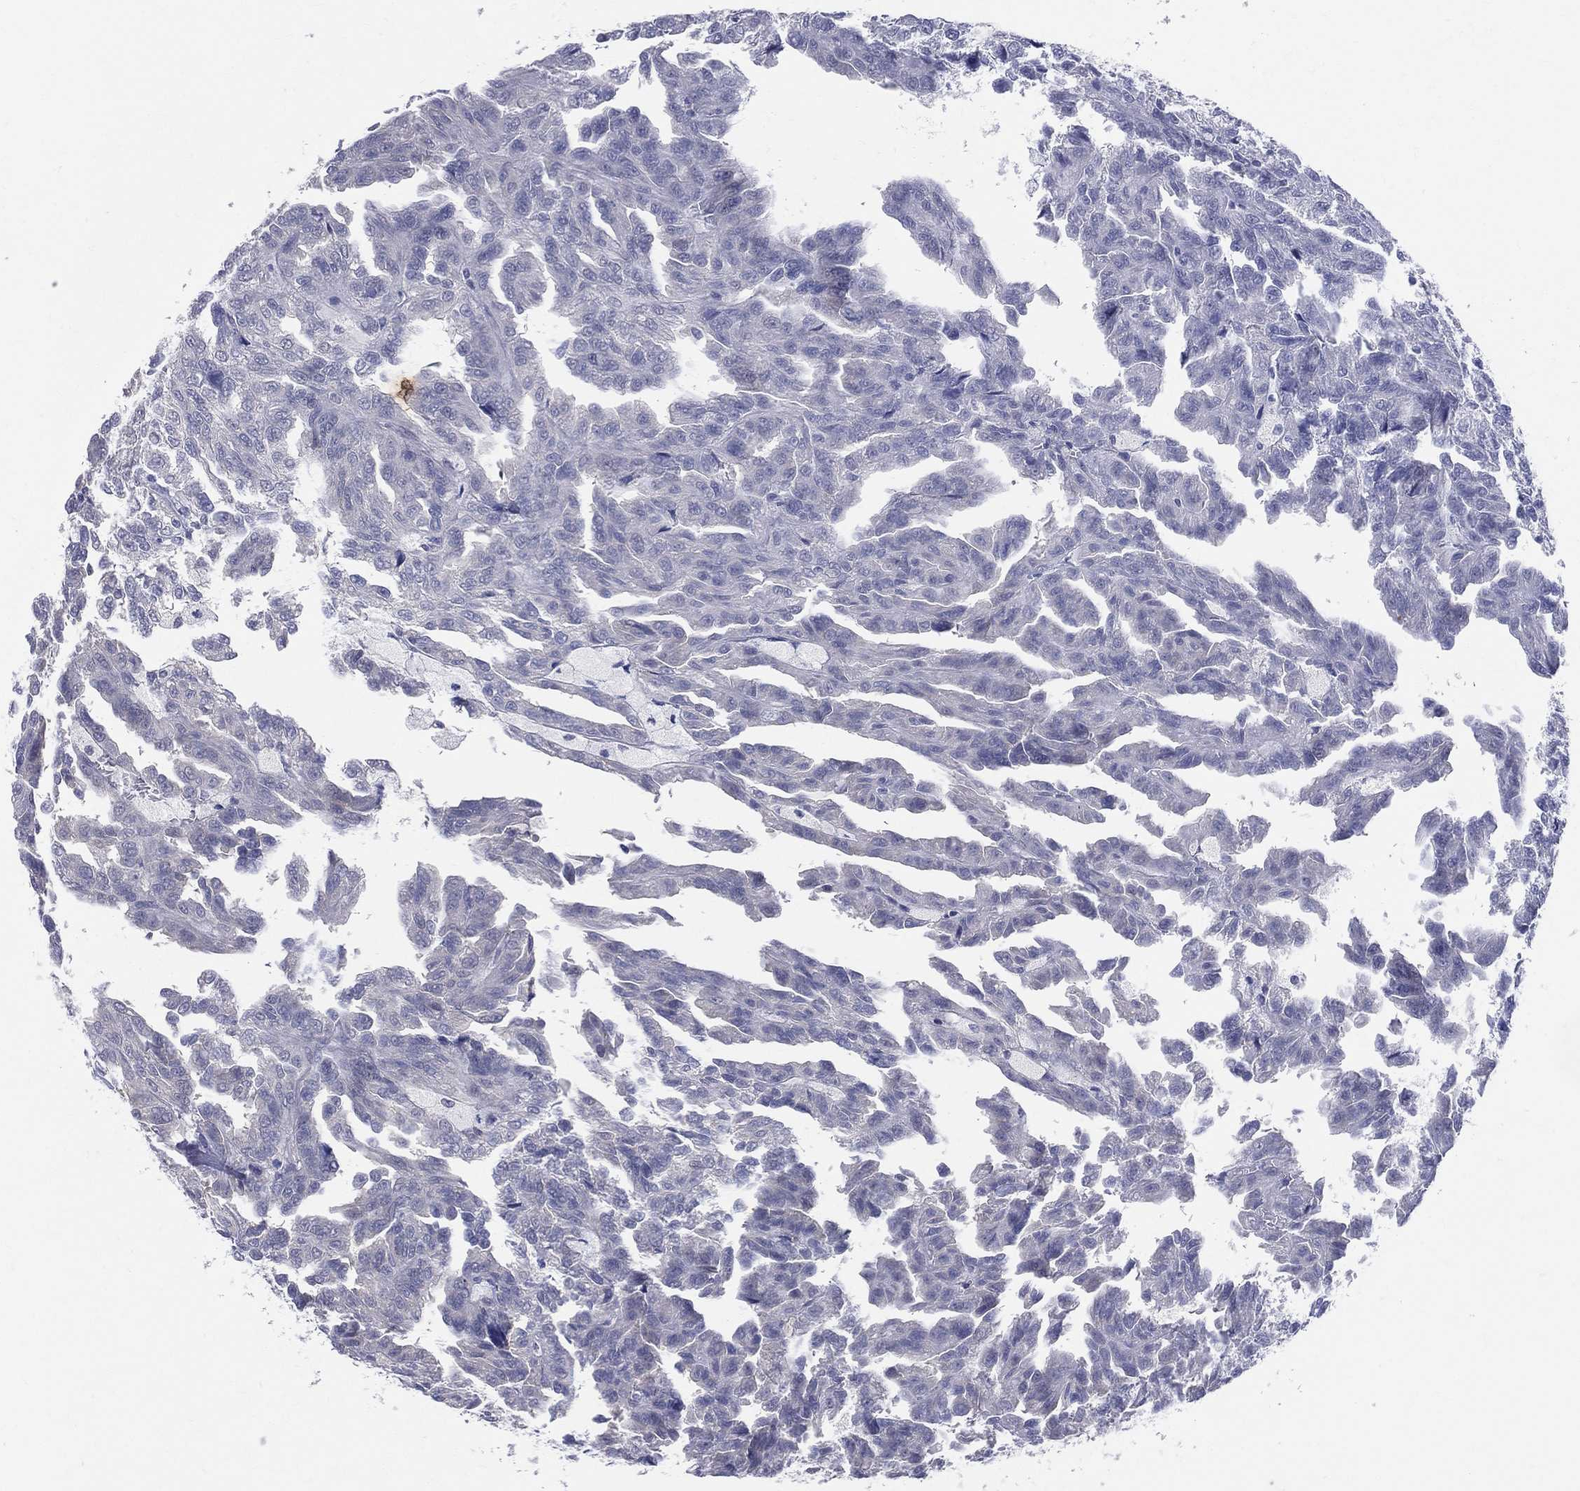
{"staining": {"intensity": "negative", "quantity": "none", "location": "none"}, "tissue": "renal cancer", "cell_type": "Tumor cells", "image_type": "cancer", "snomed": [{"axis": "morphology", "description": "Adenocarcinoma, NOS"}, {"axis": "topography", "description": "Kidney"}], "caption": "An IHC photomicrograph of renal adenocarcinoma is shown. There is no staining in tumor cells of renal adenocarcinoma.", "gene": "DLG4", "patient": {"sex": "male", "age": 79}}